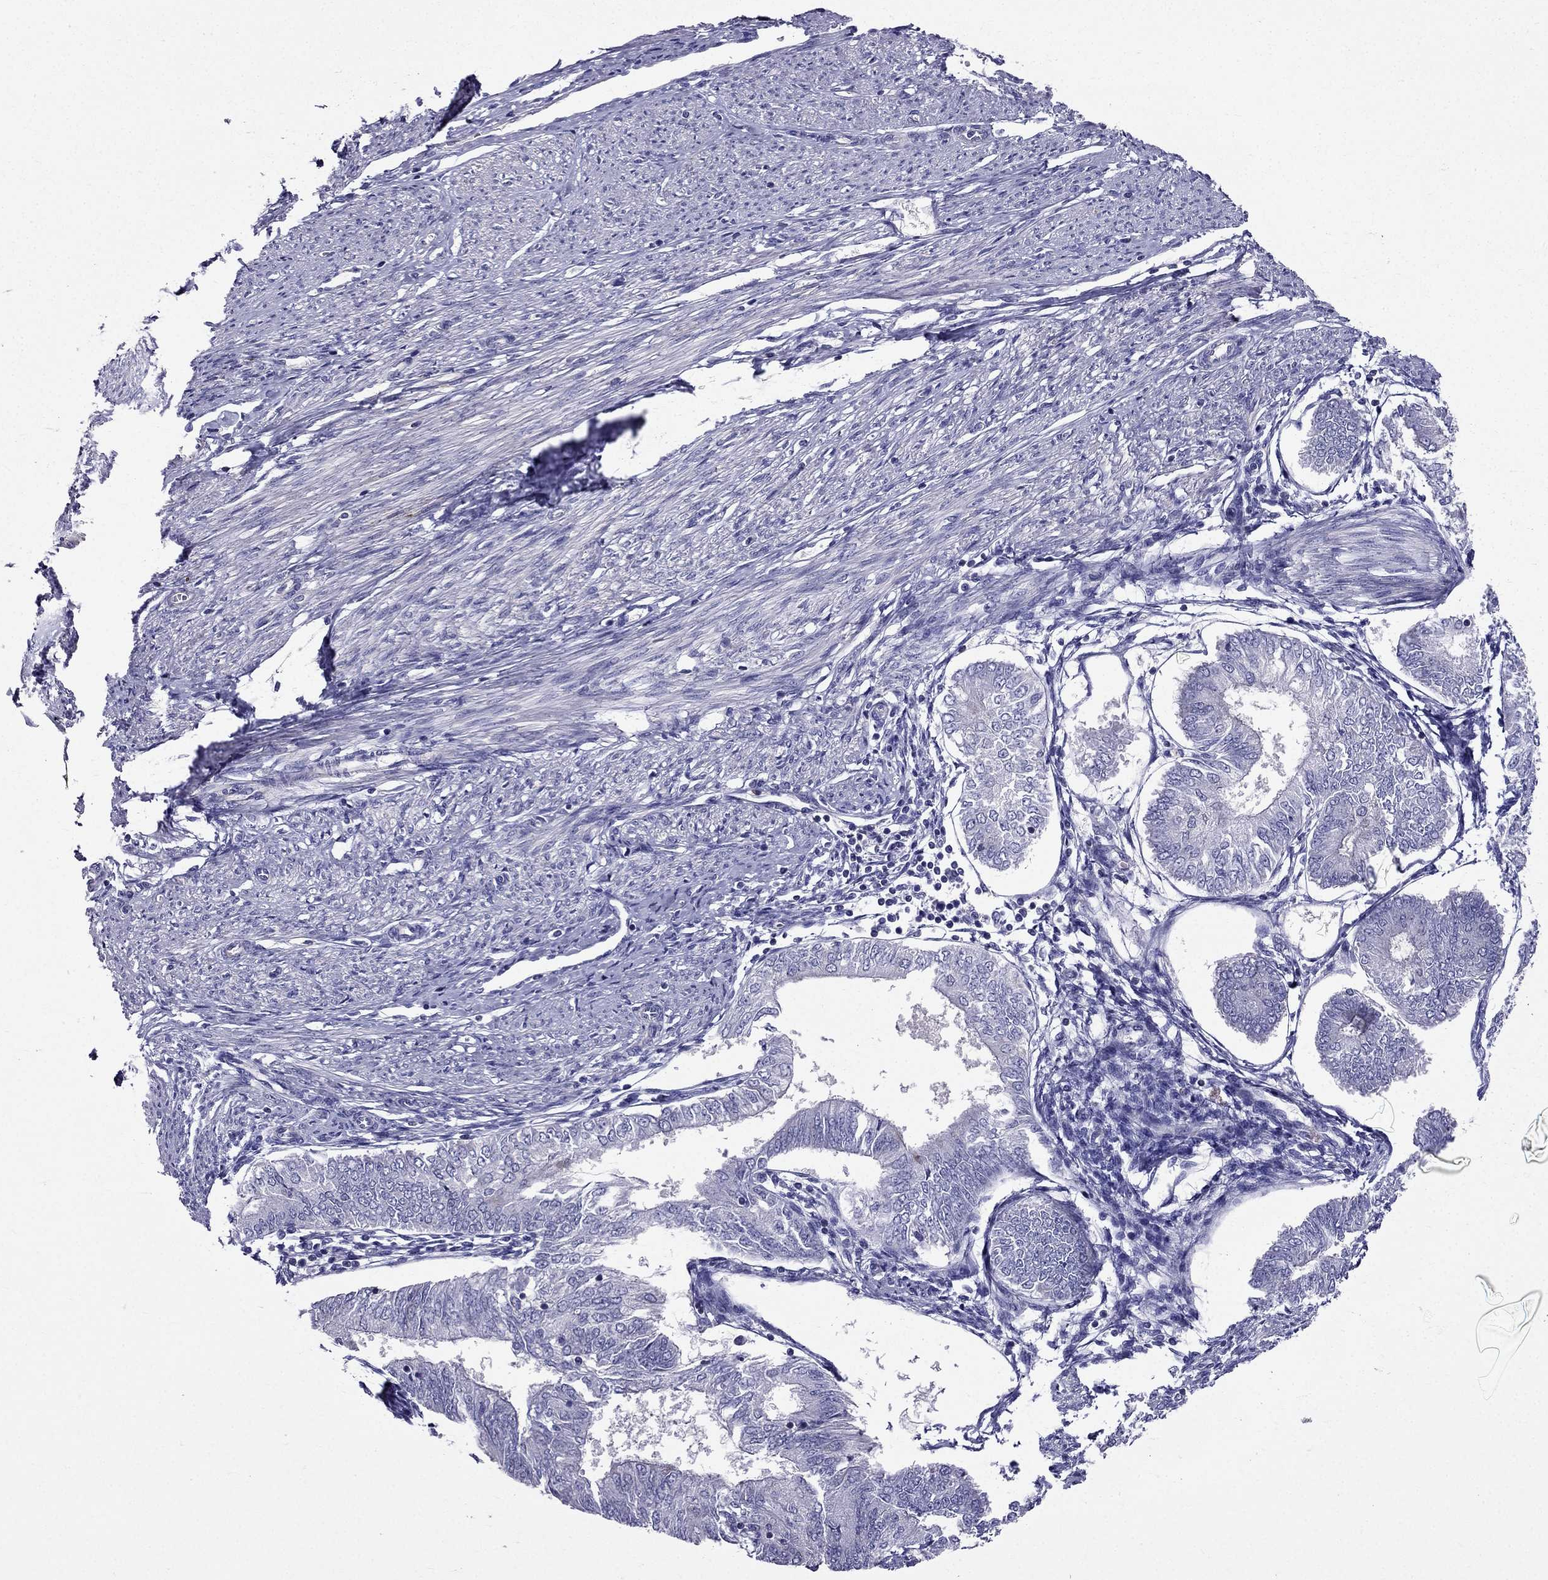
{"staining": {"intensity": "negative", "quantity": "none", "location": "none"}, "tissue": "endometrial cancer", "cell_type": "Tumor cells", "image_type": "cancer", "snomed": [{"axis": "morphology", "description": "Adenocarcinoma, NOS"}, {"axis": "topography", "description": "Endometrium"}], "caption": "High magnification brightfield microscopy of endometrial cancer (adenocarcinoma) stained with DAB (3,3'-diaminobenzidine) (brown) and counterstained with hematoxylin (blue): tumor cells show no significant expression.", "gene": "AAK1", "patient": {"sex": "female", "age": 58}}